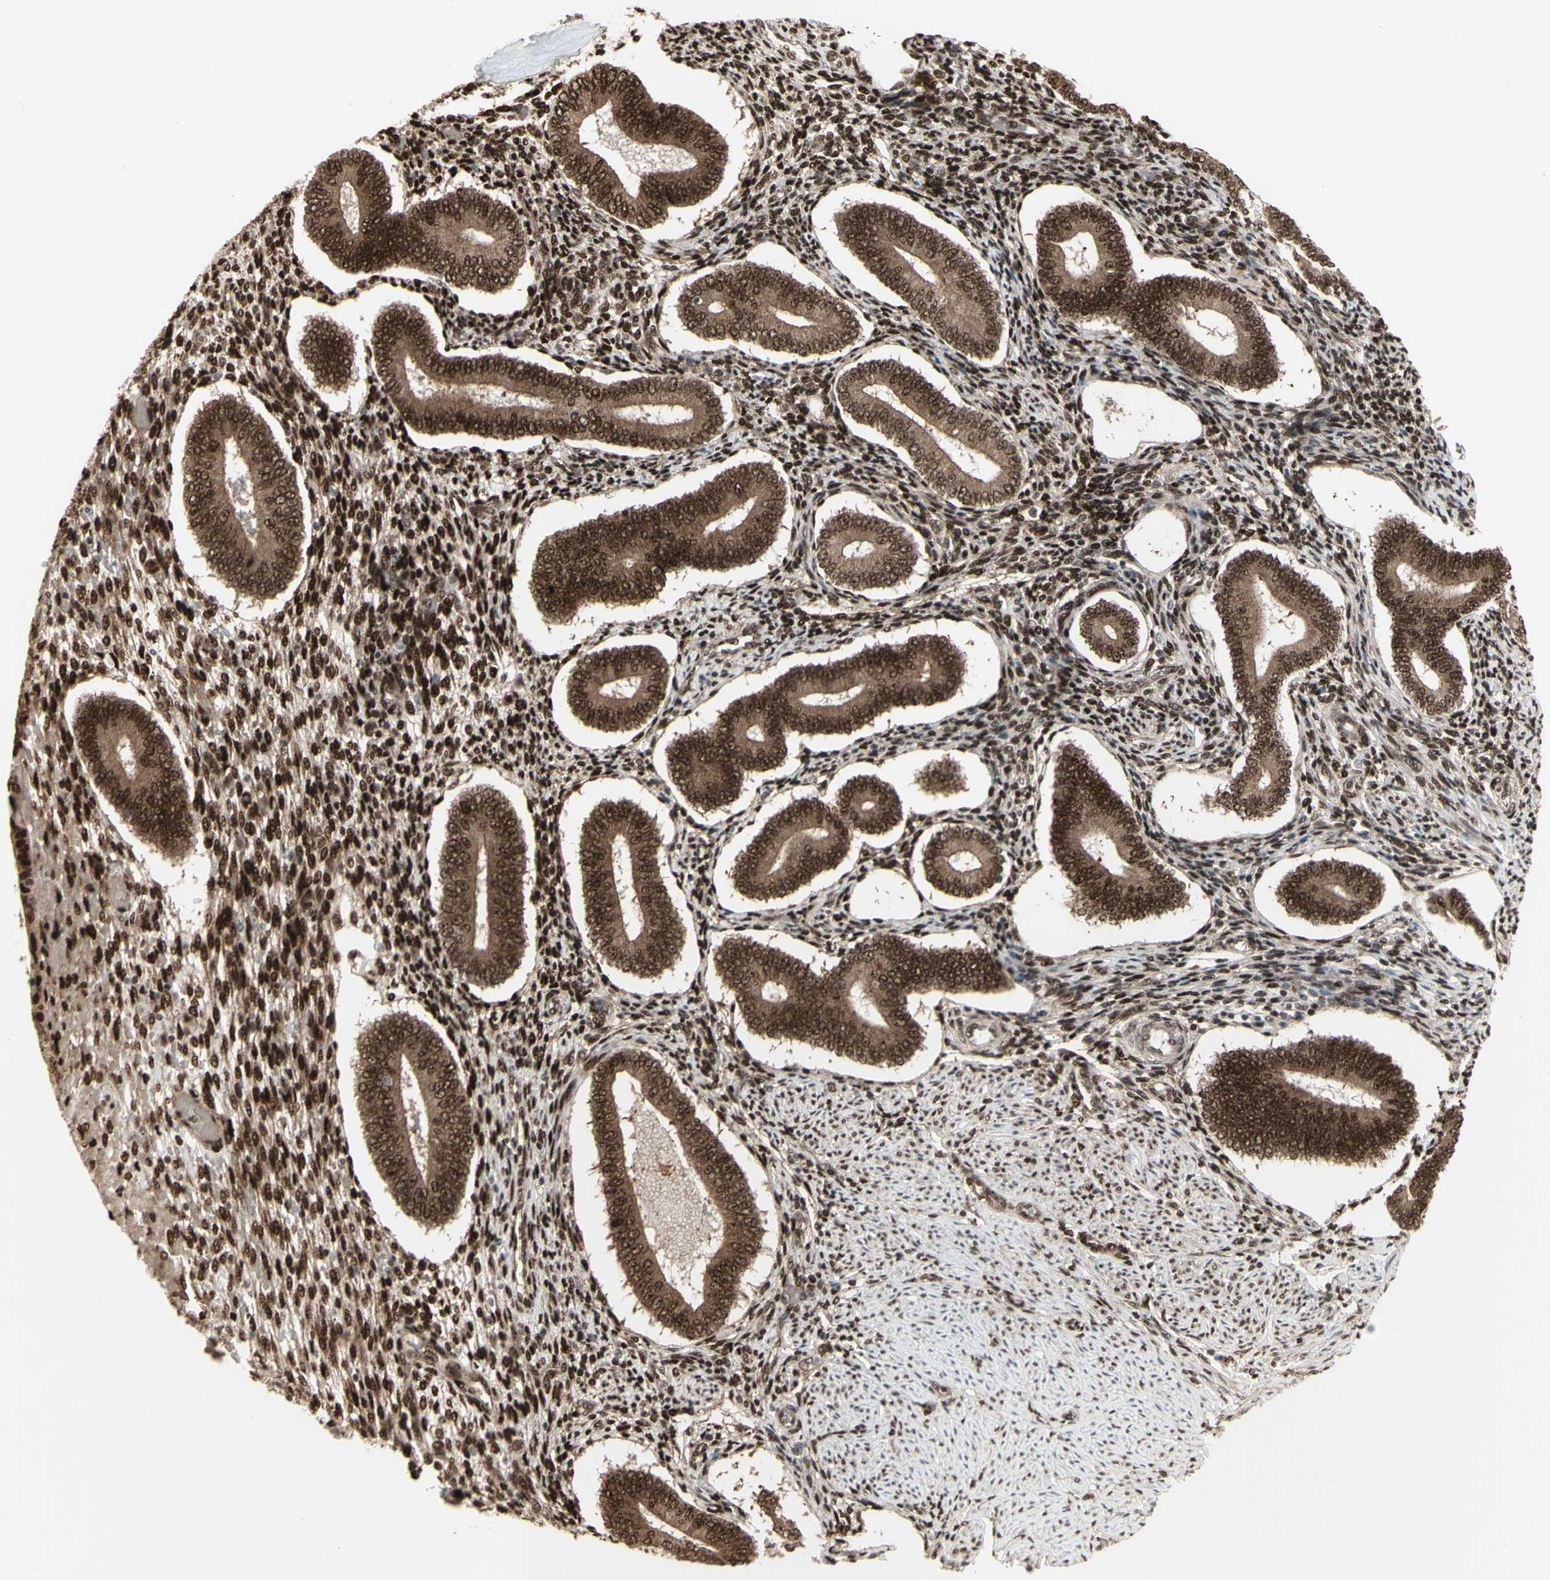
{"staining": {"intensity": "moderate", "quantity": ">75%", "location": "cytoplasmic/membranous,nuclear"}, "tissue": "endometrium", "cell_type": "Cells in endometrial stroma", "image_type": "normal", "snomed": [{"axis": "morphology", "description": "Normal tissue, NOS"}, {"axis": "topography", "description": "Endometrium"}], "caption": "A photomicrograph showing moderate cytoplasmic/membranous,nuclear positivity in approximately >75% of cells in endometrial stroma in benign endometrium, as visualized by brown immunohistochemical staining.", "gene": "CBX1", "patient": {"sex": "female", "age": 42}}